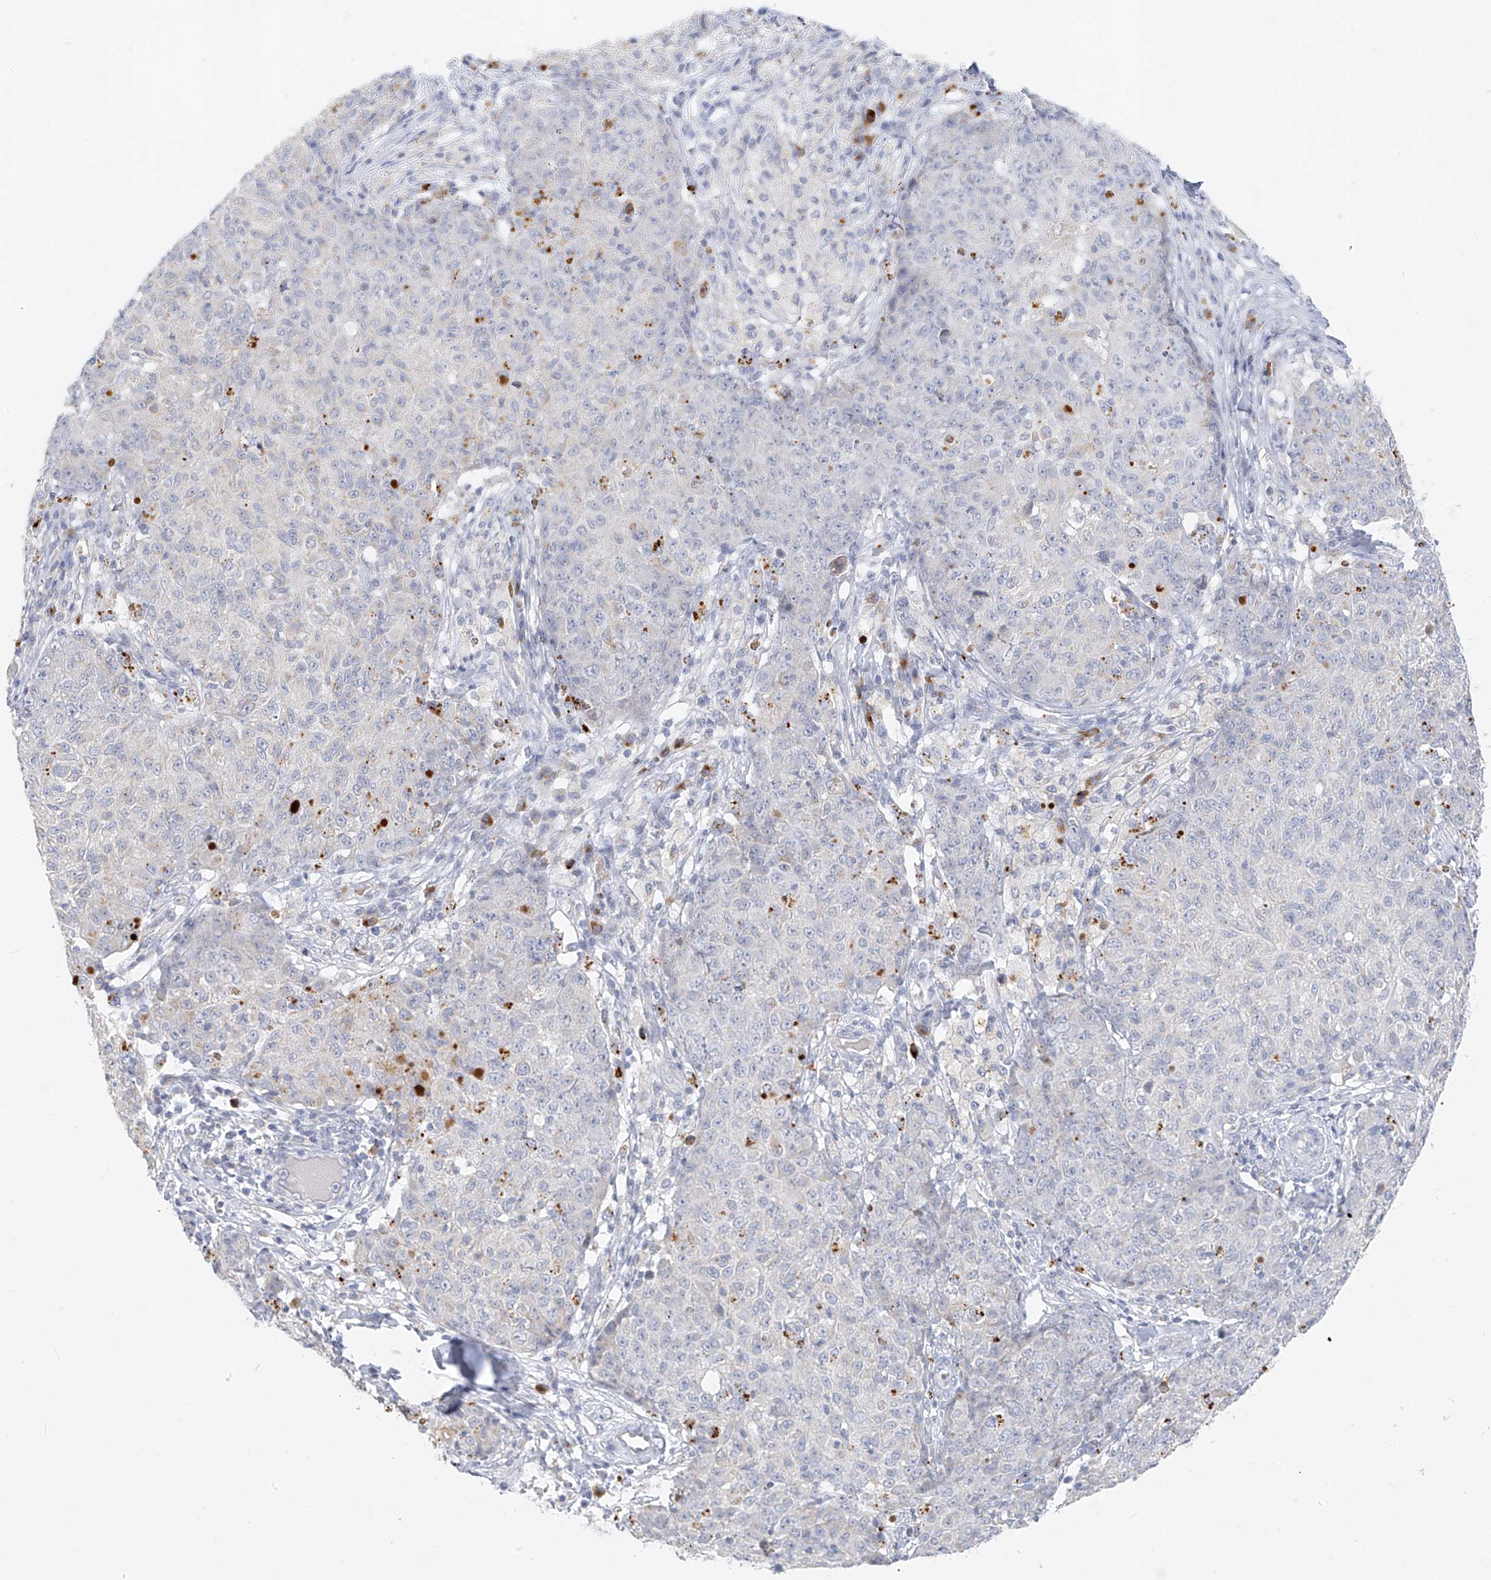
{"staining": {"intensity": "negative", "quantity": "none", "location": "none"}, "tissue": "ovarian cancer", "cell_type": "Tumor cells", "image_type": "cancer", "snomed": [{"axis": "morphology", "description": "Carcinoma, endometroid"}, {"axis": "topography", "description": "Ovary"}], "caption": "Tumor cells are negative for protein expression in human ovarian cancer. Brightfield microscopy of immunohistochemistry stained with DAB (brown) and hematoxylin (blue), captured at high magnification.", "gene": "ZNF404", "patient": {"sex": "female", "age": 42}}